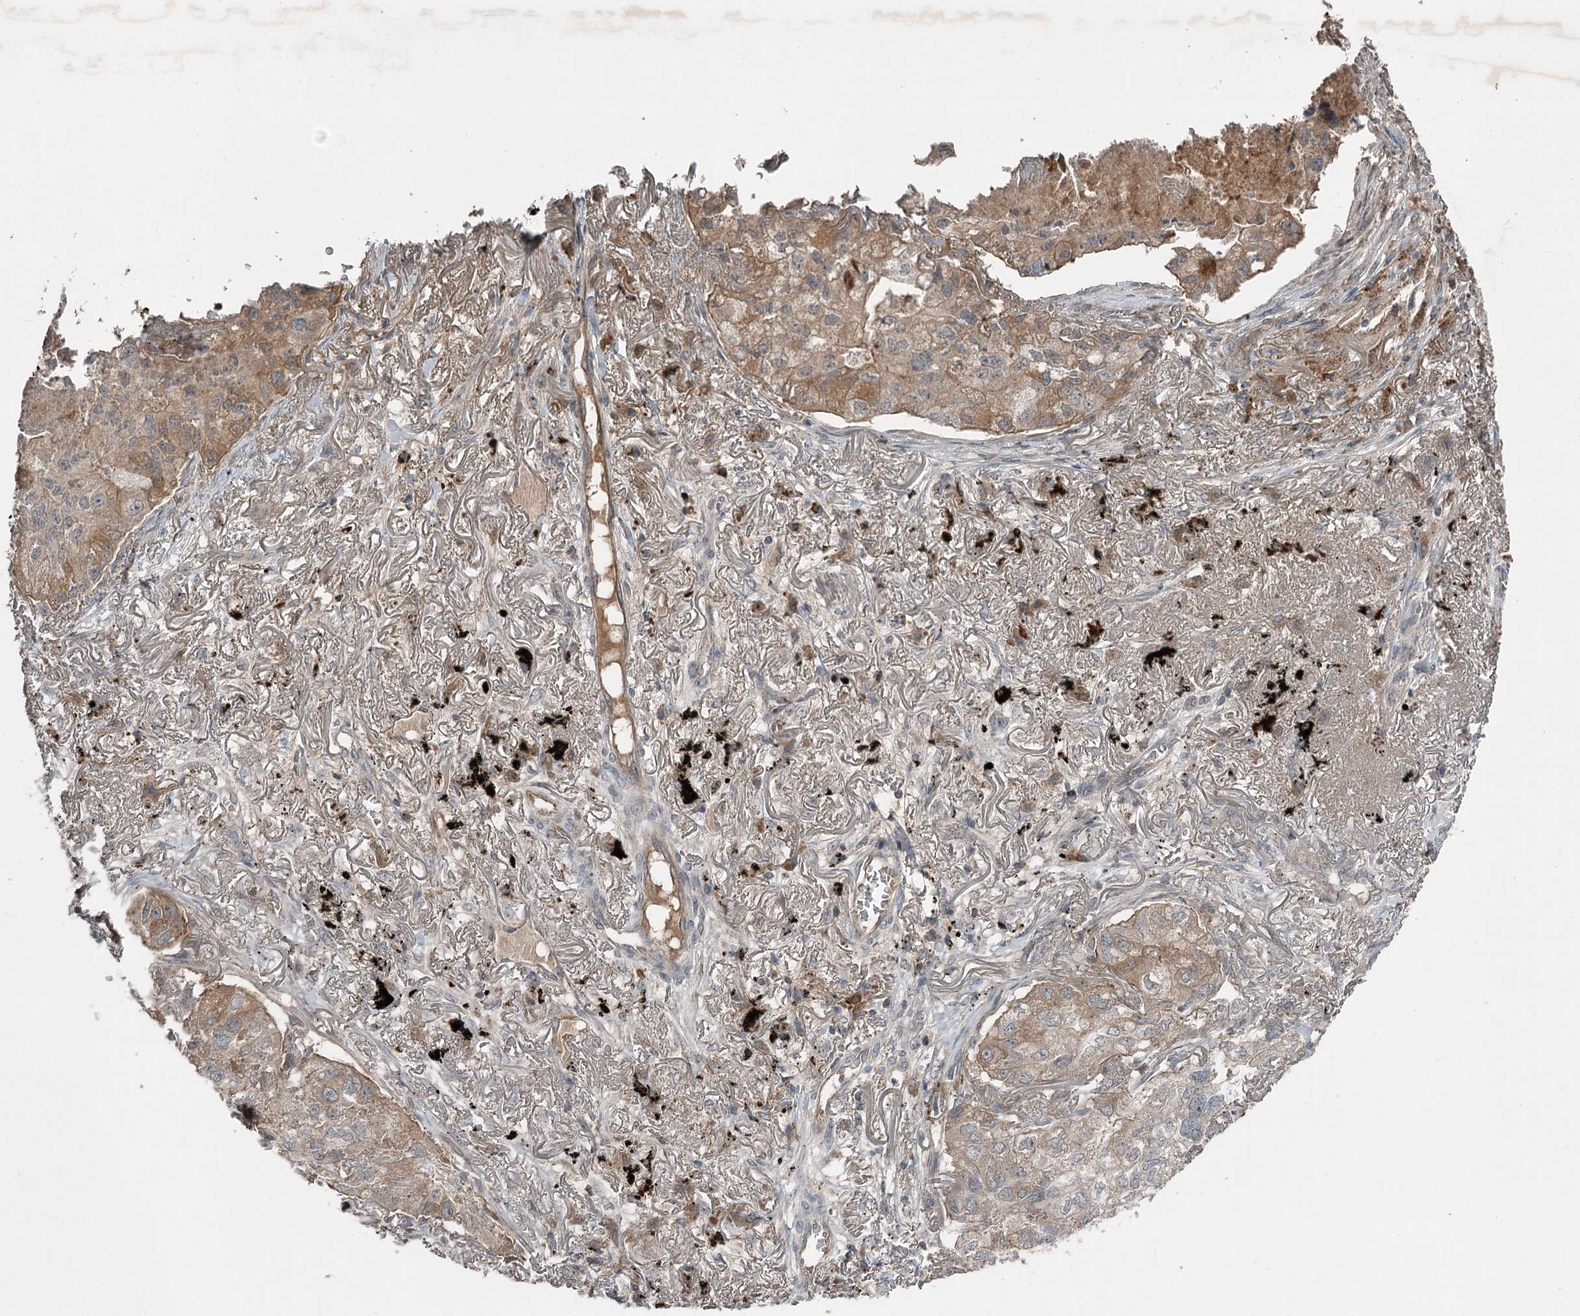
{"staining": {"intensity": "moderate", "quantity": "25%-75%", "location": "cytoplasmic/membranous"}, "tissue": "lung cancer", "cell_type": "Tumor cells", "image_type": "cancer", "snomed": [{"axis": "morphology", "description": "Adenocarcinoma, NOS"}, {"axis": "topography", "description": "Lung"}], "caption": "Protein staining by immunohistochemistry (IHC) displays moderate cytoplasmic/membranous expression in approximately 25%-75% of tumor cells in lung cancer.", "gene": "SLC39A8", "patient": {"sex": "male", "age": 65}}